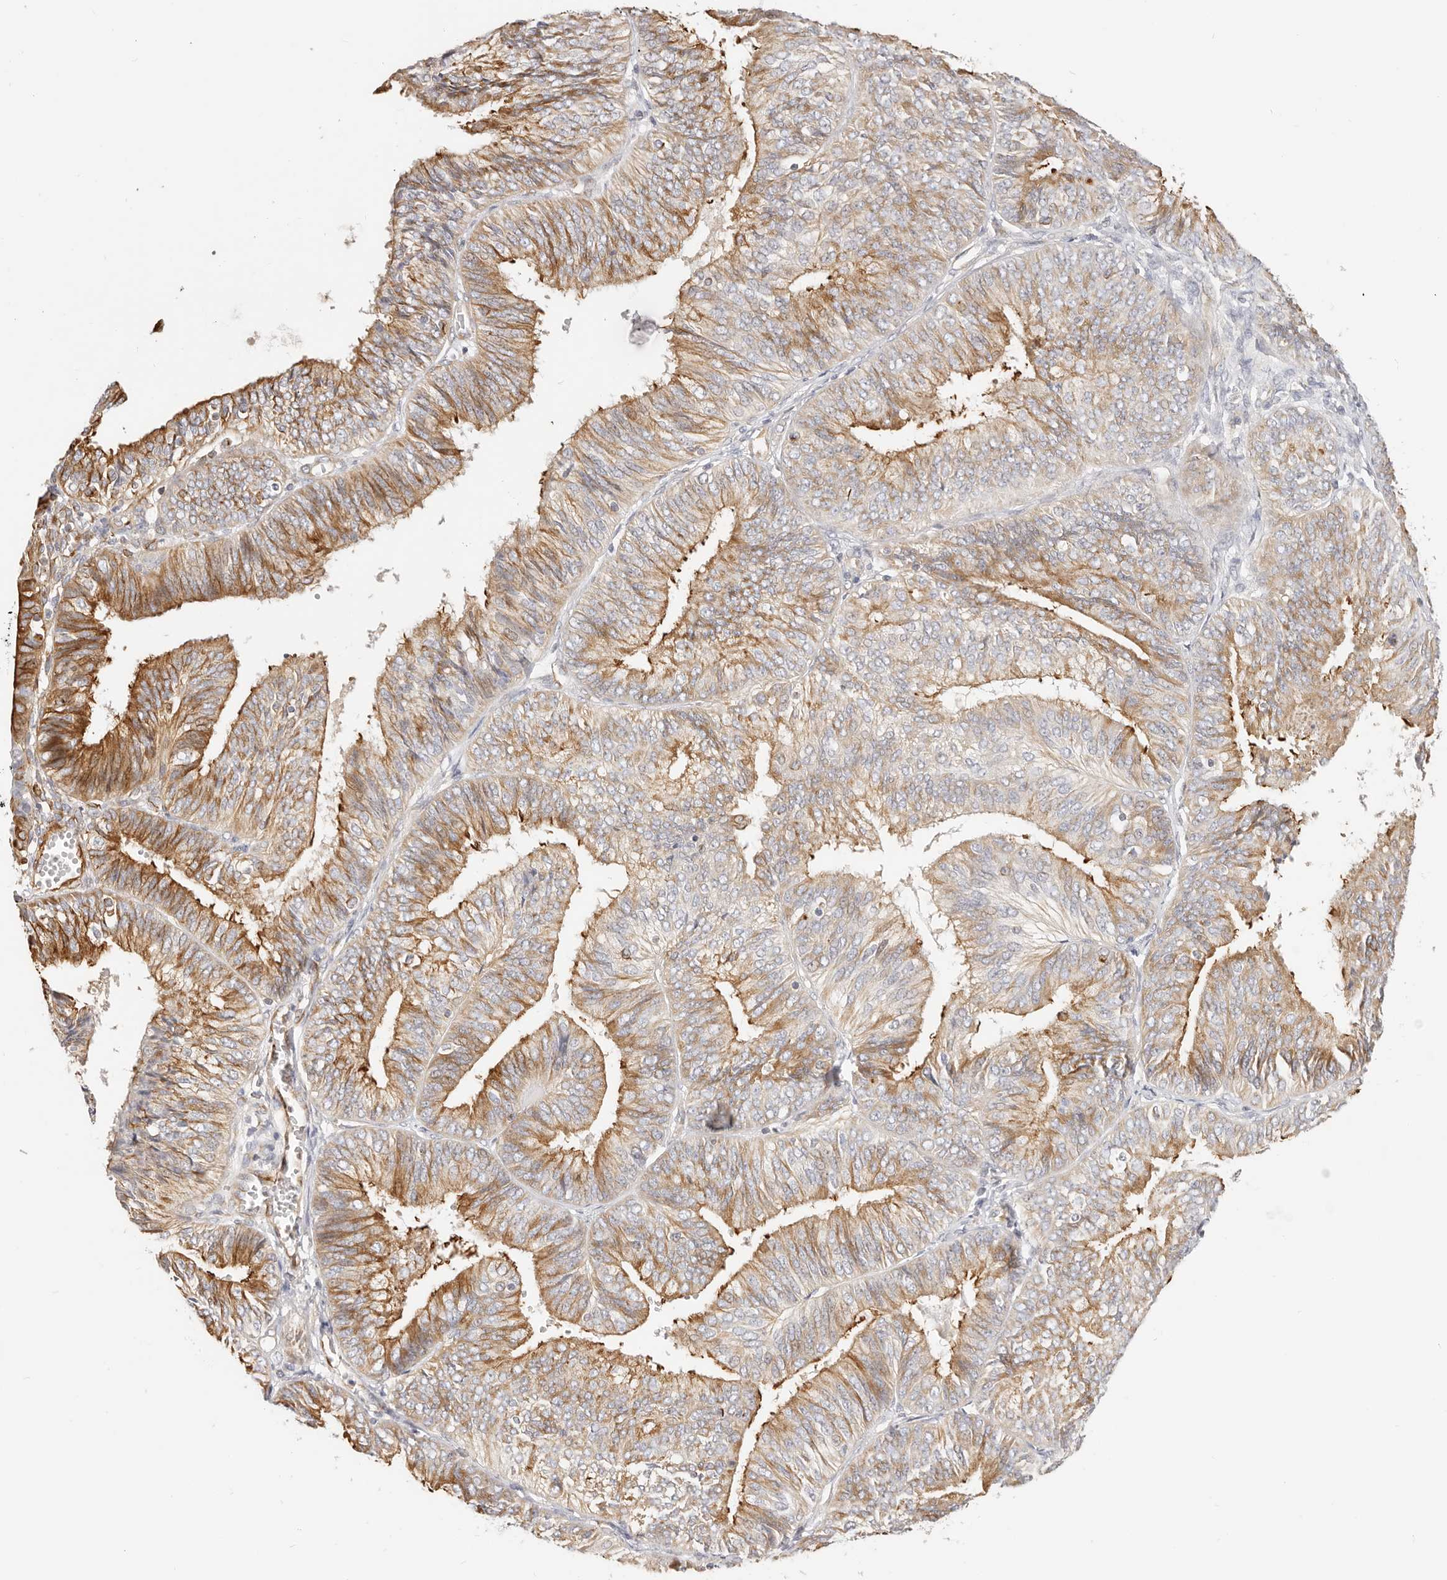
{"staining": {"intensity": "moderate", "quantity": "25%-75%", "location": "cytoplasmic/membranous"}, "tissue": "endometrial cancer", "cell_type": "Tumor cells", "image_type": "cancer", "snomed": [{"axis": "morphology", "description": "Adenocarcinoma, NOS"}, {"axis": "topography", "description": "Endometrium"}], "caption": "Endometrial cancer stained for a protein displays moderate cytoplasmic/membranous positivity in tumor cells.", "gene": "DTNBP1", "patient": {"sex": "female", "age": 58}}